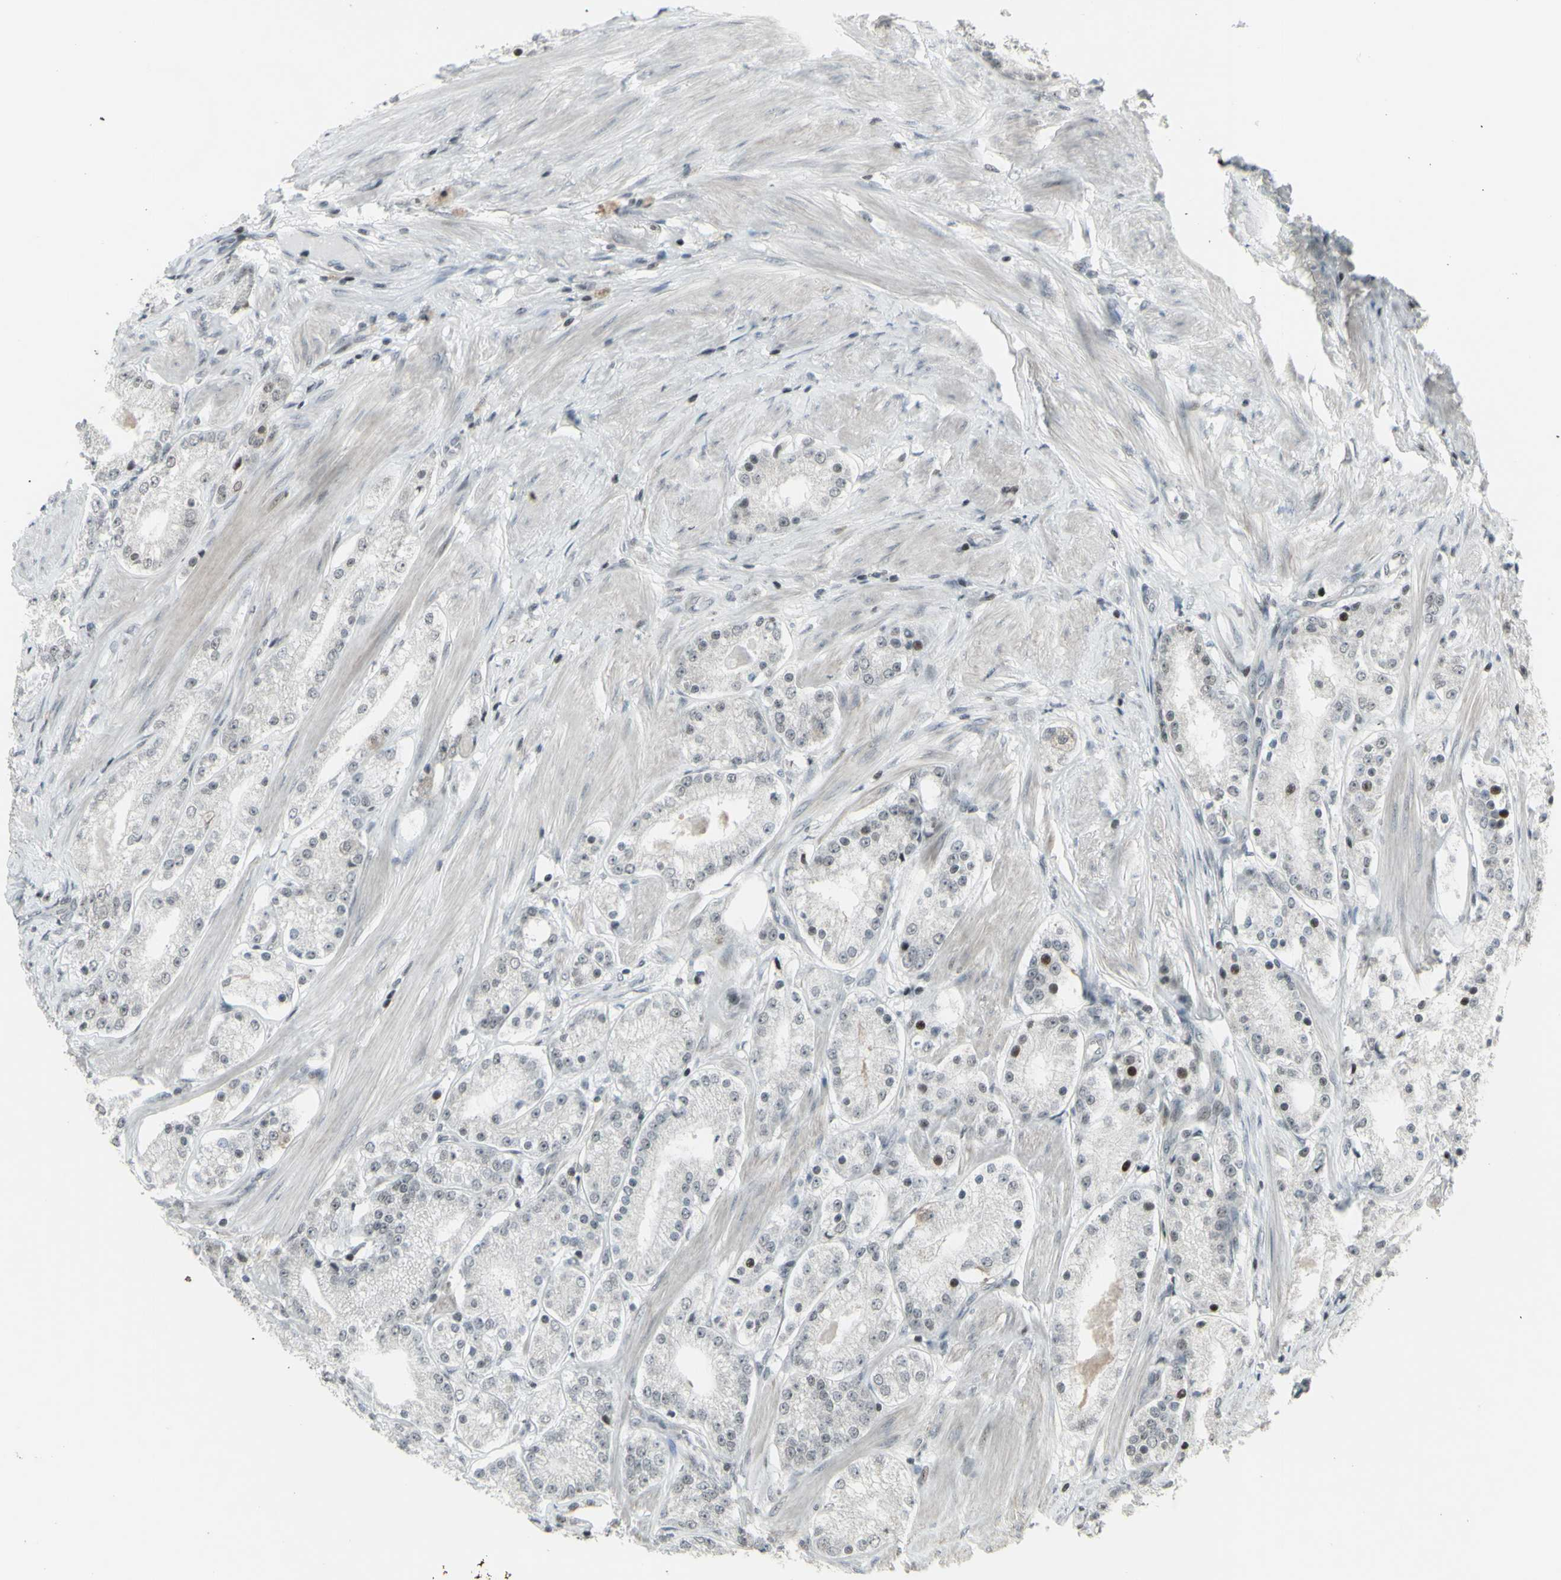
{"staining": {"intensity": "moderate", "quantity": "<25%", "location": "nuclear"}, "tissue": "prostate cancer", "cell_type": "Tumor cells", "image_type": "cancer", "snomed": [{"axis": "morphology", "description": "Adenocarcinoma, Low grade"}, {"axis": "topography", "description": "Prostate"}], "caption": "Human adenocarcinoma (low-grade) (prostate) stained for a protein (brown) demonstrates moderate nuclear positive staining in approximately <25% of tumor cells.", "gene": "SUPT6H", "patient": {"sex": "male", "age": 63}}